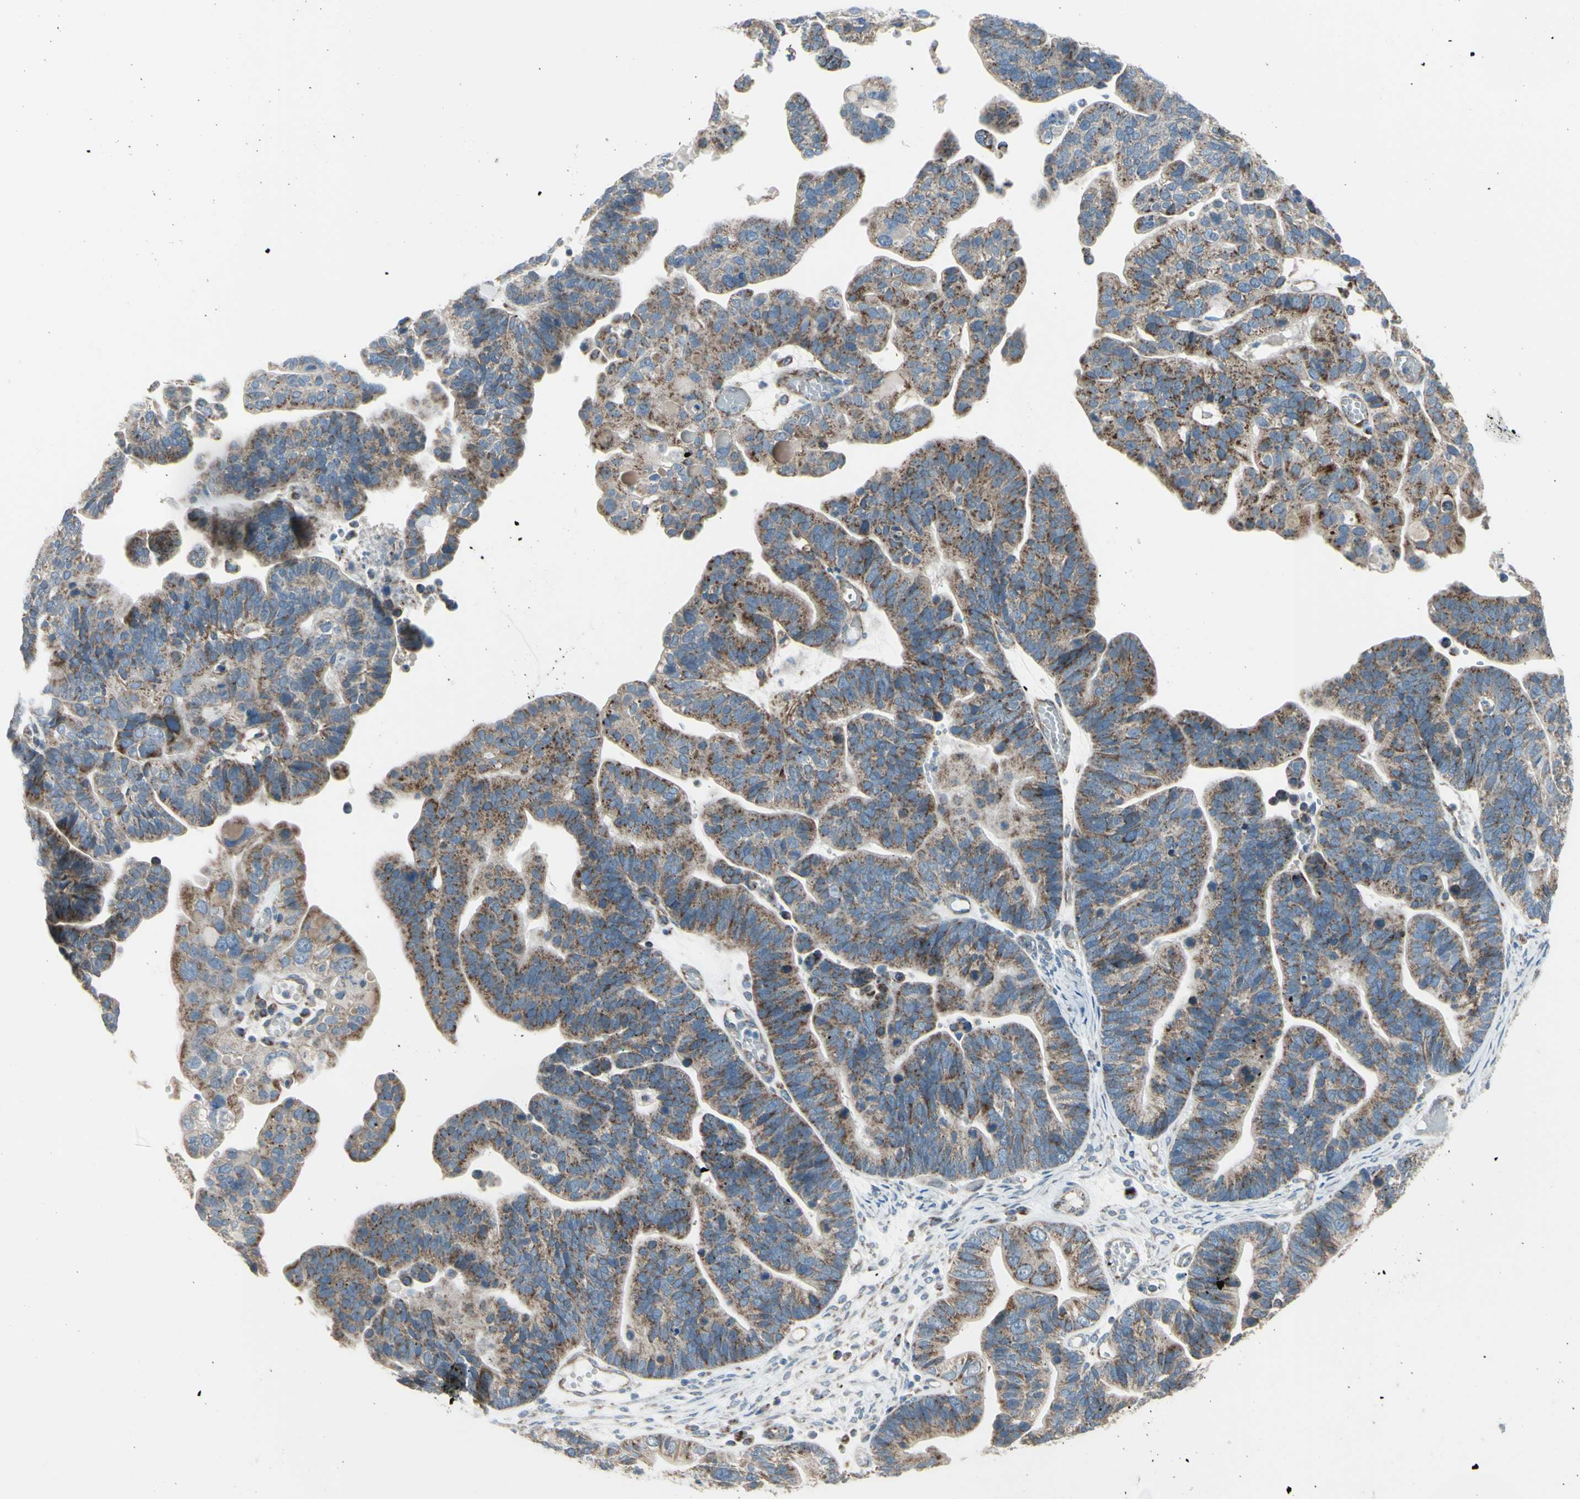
{"staining": {"intensity": "moderate", "quantity": "25%-75%", "location": "cytoplasmic/membranous"}, "tissue": "ovarian cancer", "cell_type": "Tumor cells", "image_type": "cancer", "snomed": [{"axis": "morphology", "description": "Cystadenocarcinoma, serous, NOS"}, {"axis": "topography", "description": "Ovary"}], "caption": "Human ovarian serous cystadenocarcinoma stained with a protein marker displays moderate staining in tumor cells.", "gene": "FAM171B", "patient": {"sex": "female", "age": 56}}